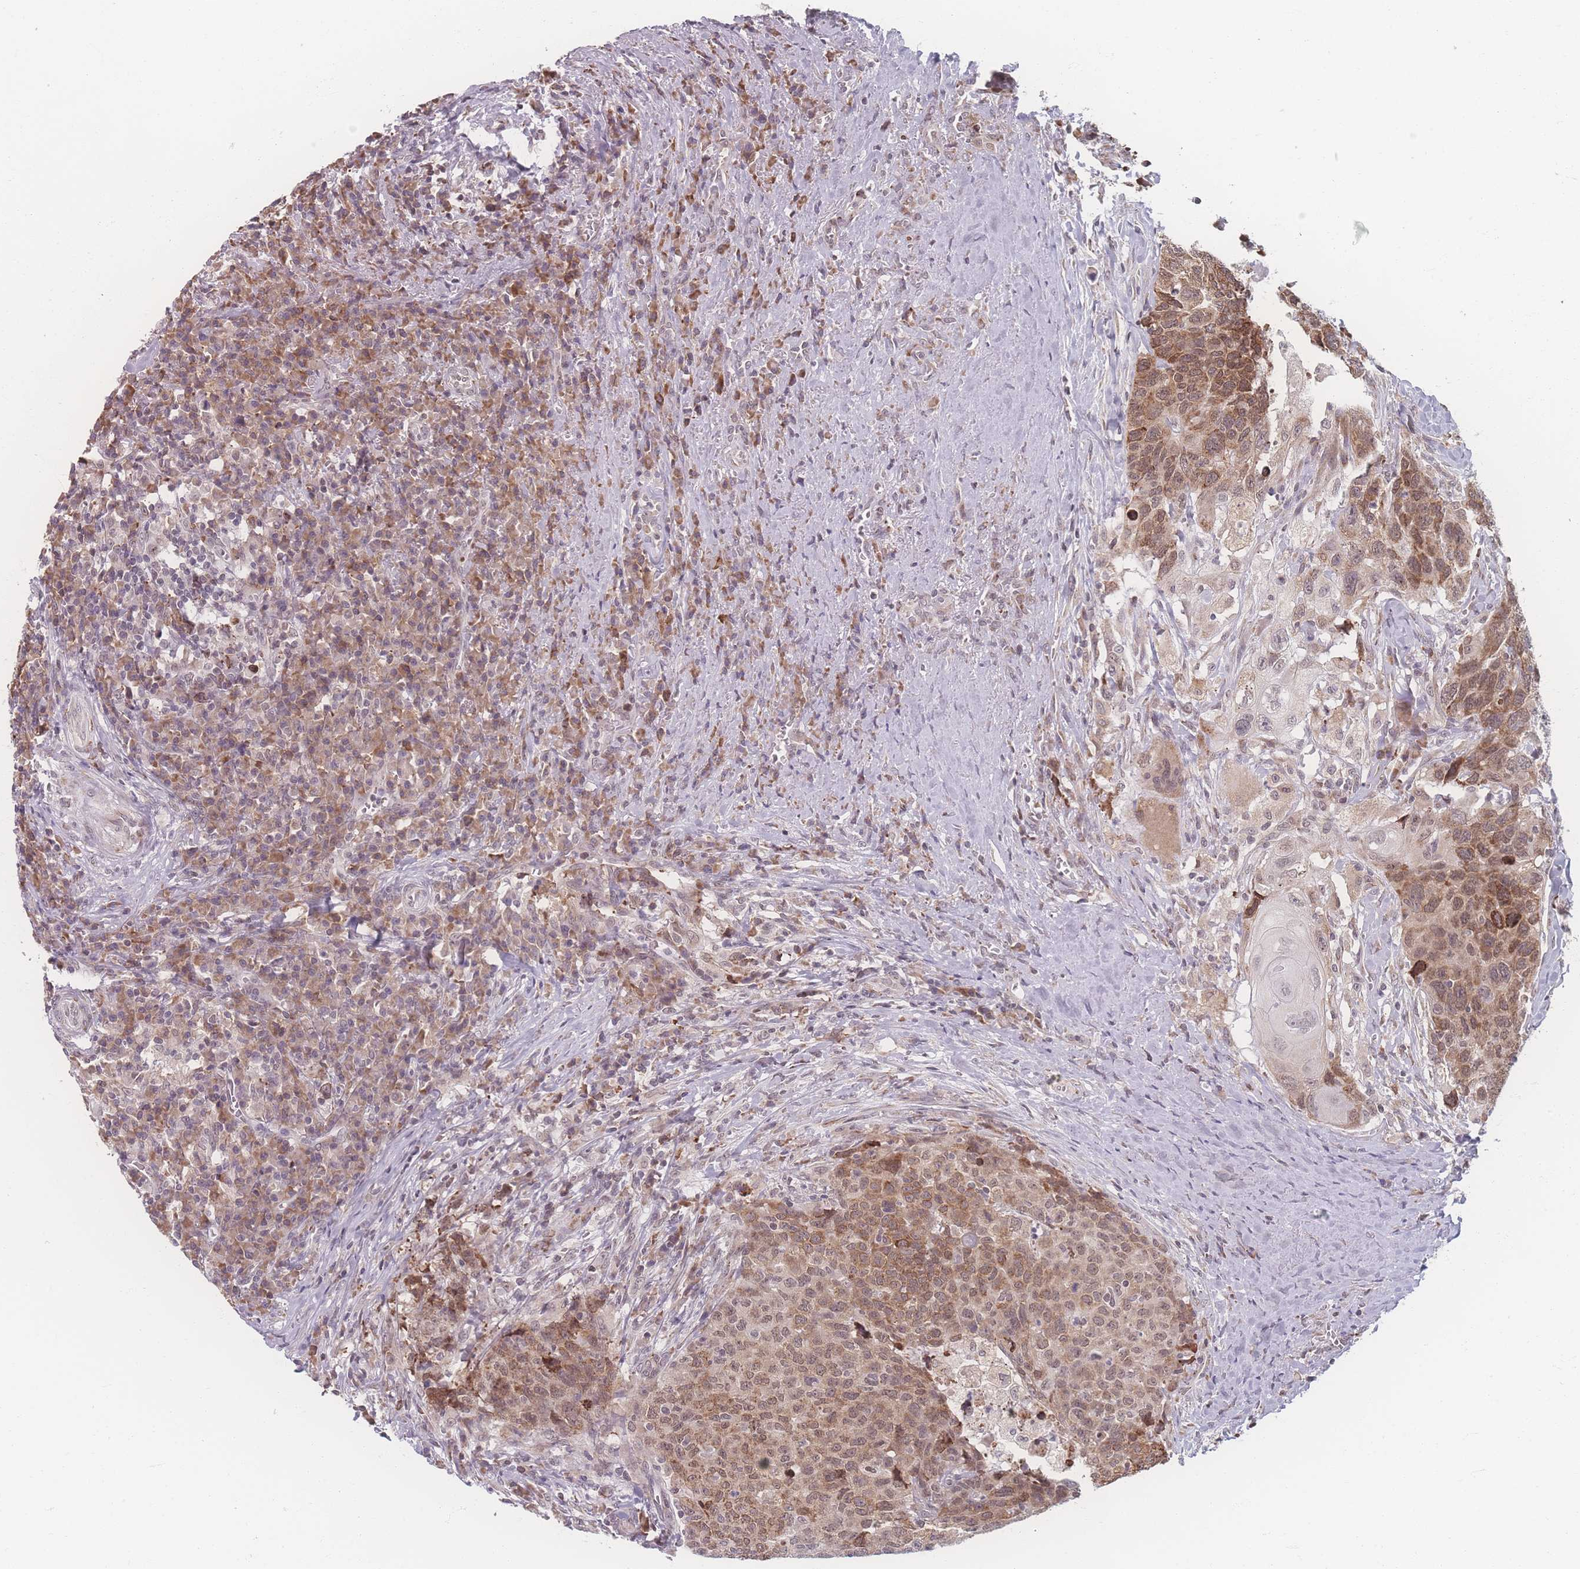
{"staining": {"intensity": "moderate", "quantity": ">75%", "location": "cytoplasmic/membranous,nuclear"}, "tissue": "head and neck cancer", "cell_type": "Tumor cells", "image_type": "cancer", "snomed": [{"axis": "morphology", "description": "Squamous cell carcinoma, NOS"}, {"axis": "topography", "description": "Head-Neck"}], "caption": "Moderate cytoplasmic/membranous and nuclear staining for a protein is appreciated in about >75% of tumor cells of head and neck squamous cell carcinoma using immunohistochemistry.", "gene": "ZC3H13", "patient": {"sex": "male", "age": 66}}